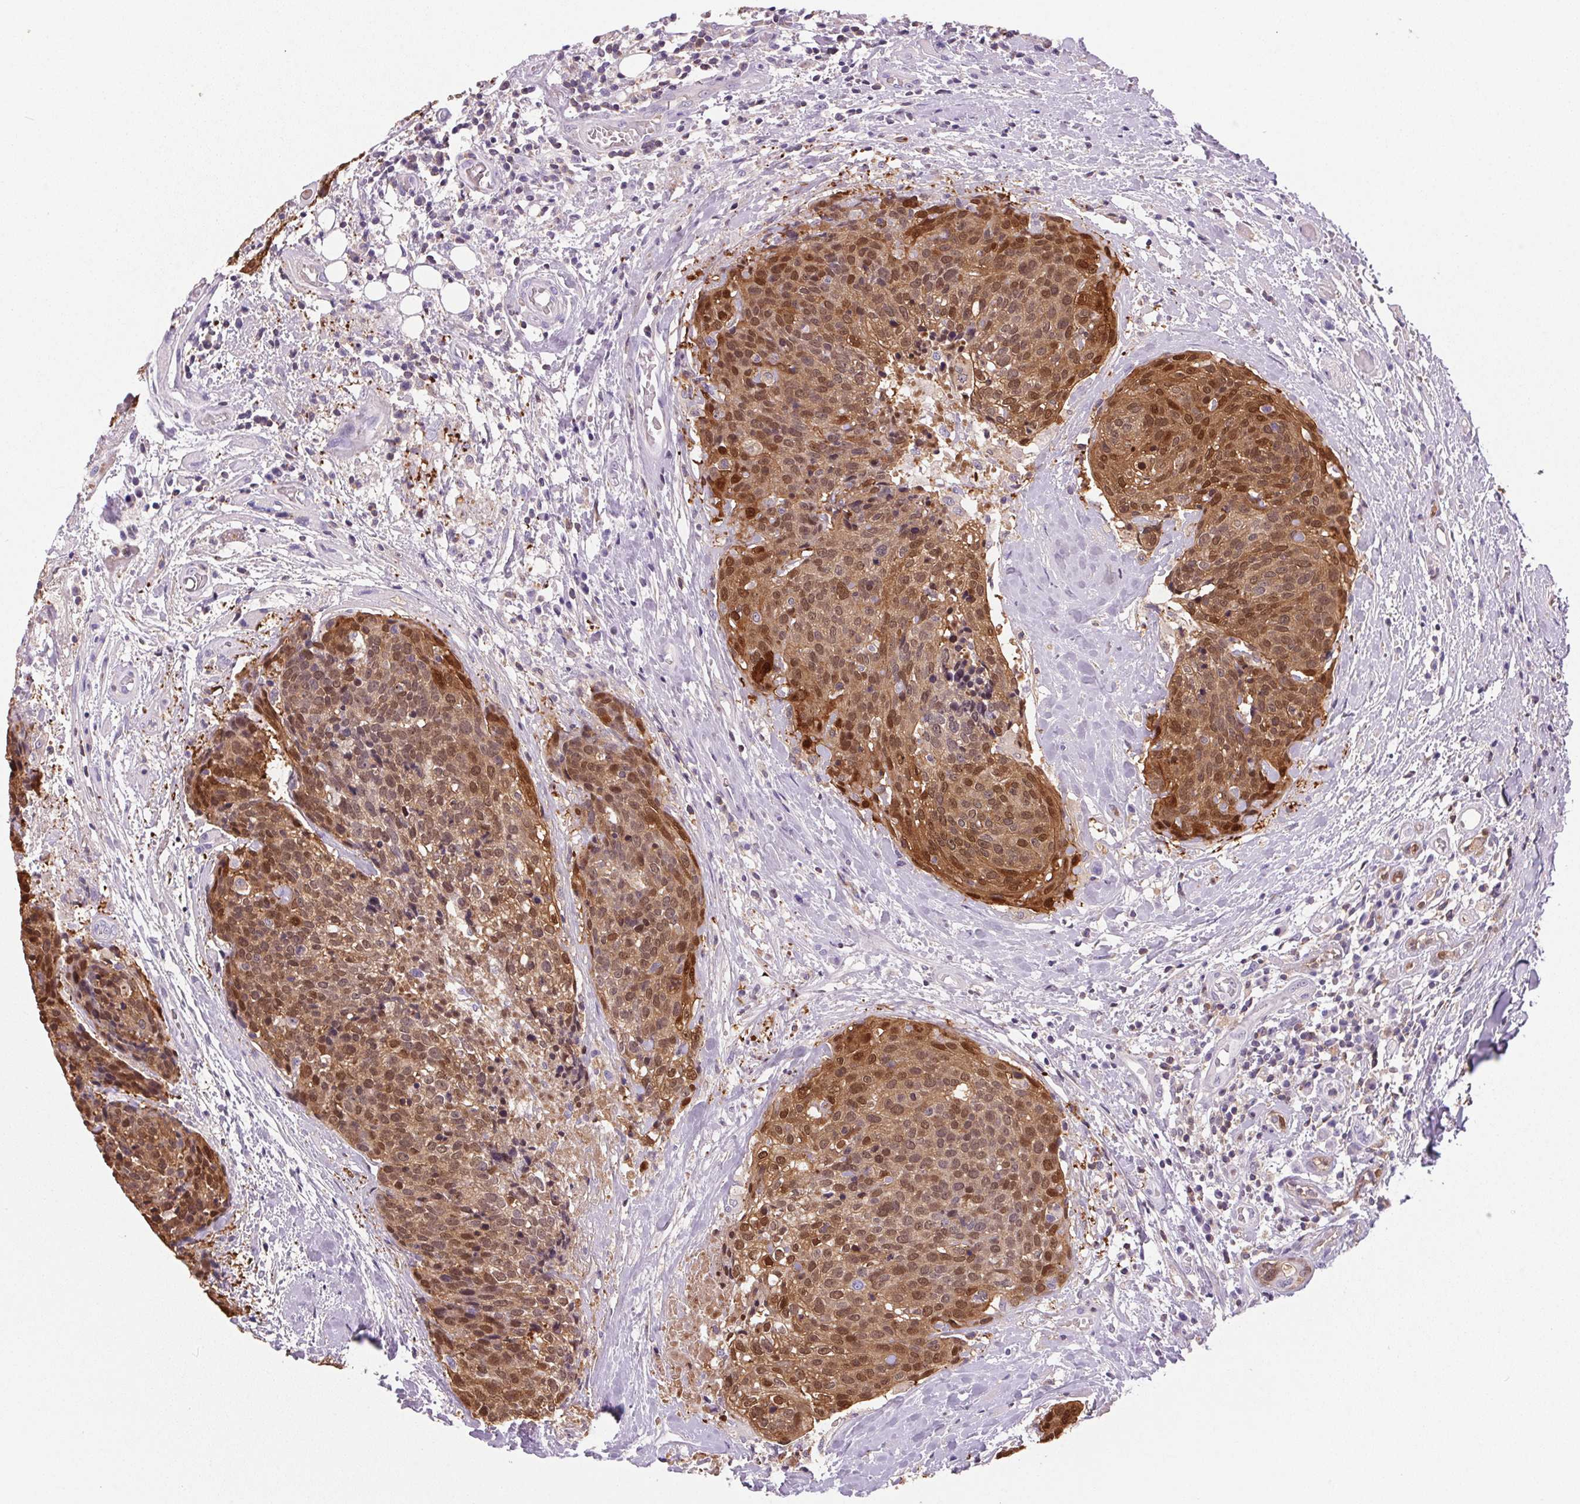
{"staining": {"intensity": "moderate", "quantity": ">75%", "location": "cytoplasmic/membranous,nuclear"}, "tissue": "head and neck cancer", "cell_type": "Tumor cells", "image_type": "cancer", "snomed": [{"axis": "morphology", "description": "Squamous cell carcinoma, NOS"}, {"axis": "topography", "description": "Oral tissue"}, {"axis": "topography", "description": "Head-Neck"}], "caption": "This histopathology image shows head and neck squamous cell carcinoma stained with immunohistochemistry (IHC) to label a protein in brown. The cytoplasmic/membranous and nuclear of tumor cells show moderate positivity for the protein. Nuclei are counter-stained blue.", "gene": "S100A2", "patient": {"sex": "male", "age": 64}}